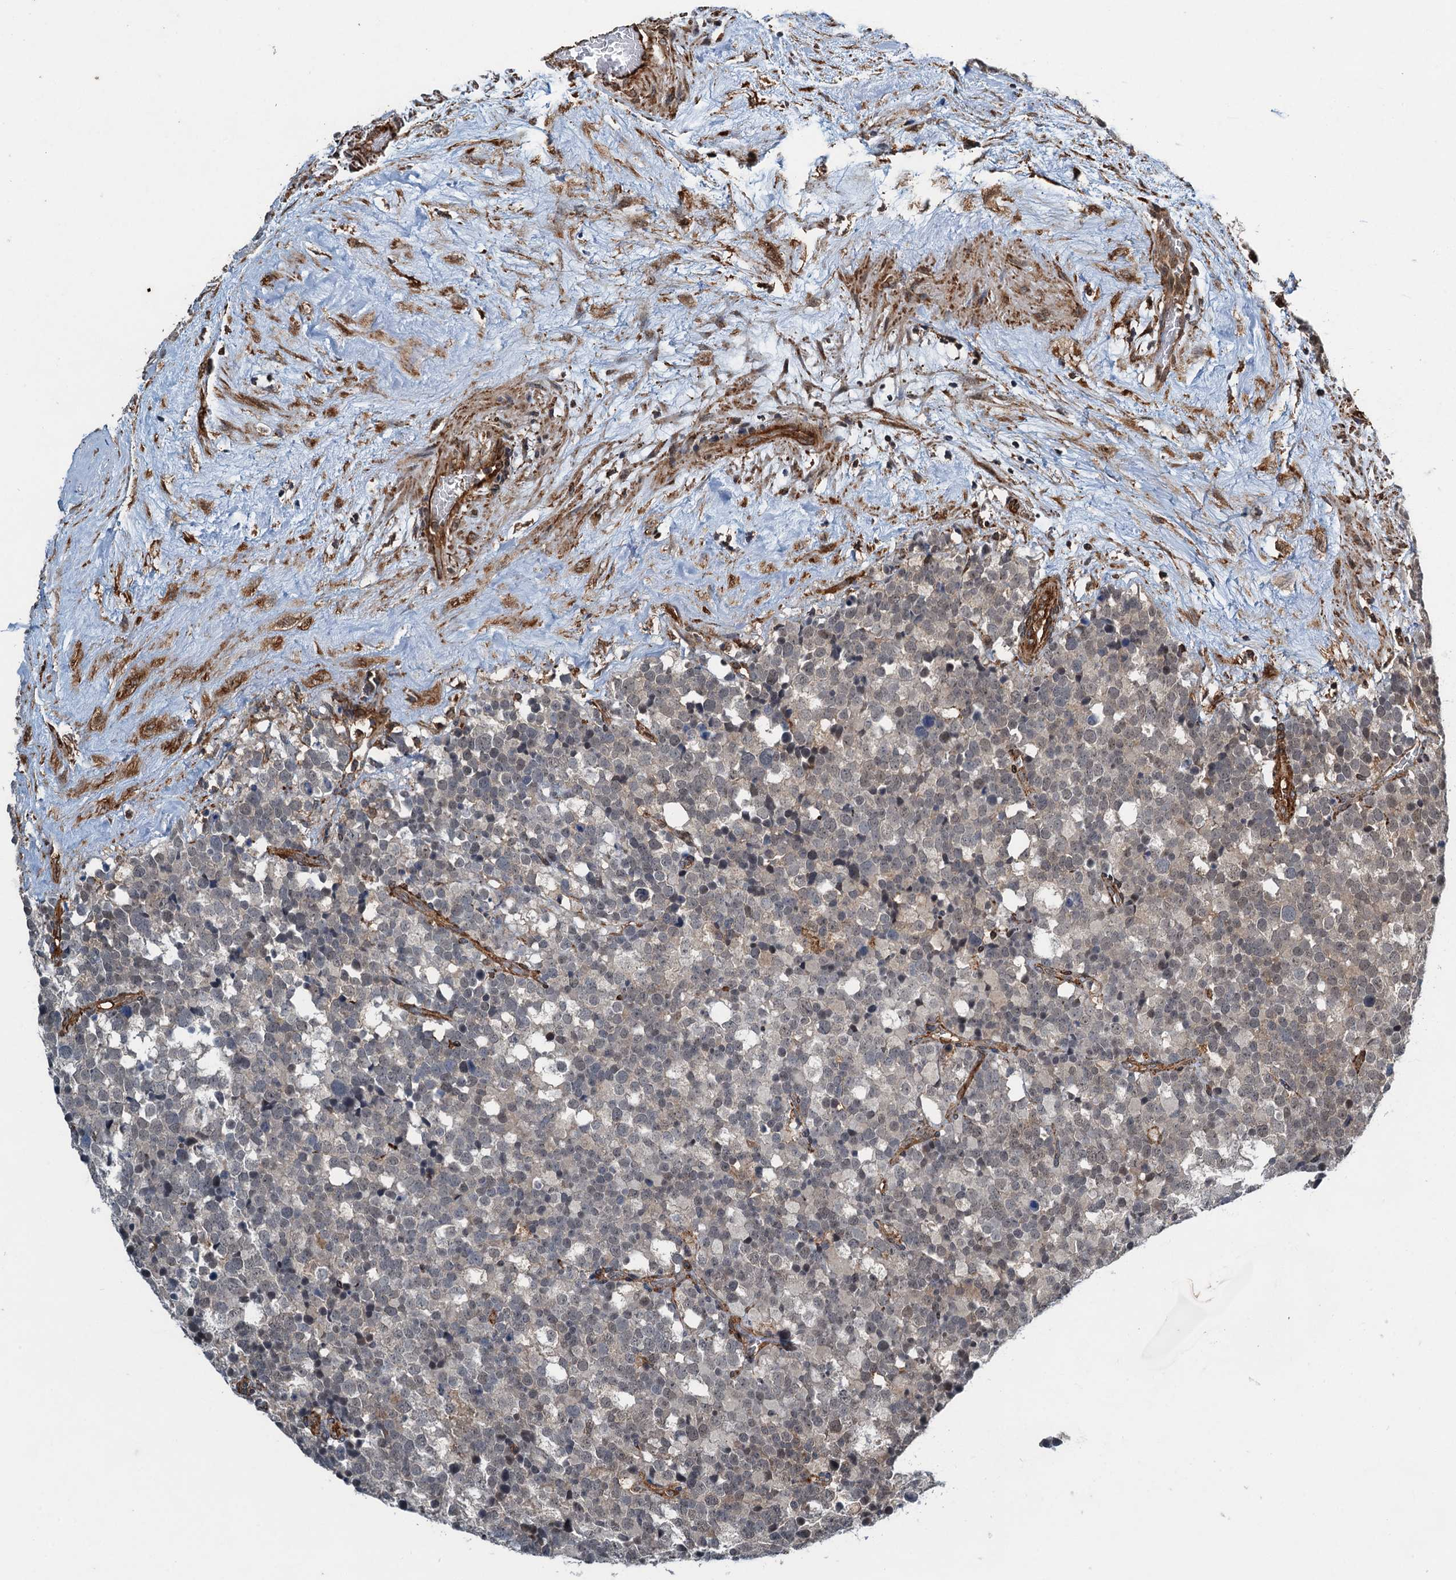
{"staining": {"intensity": "negative", "quantity": "none", "location": "none"}, "tissue": "testis cancer", "cell_type": "Tumor cells", "image_type": "cancer", "snomed": [{"axis": "morphology", "description": "Seminoma, NOS"}, {"axis": "topography", "description": "Testis"}], "caption": "Immunohistochemical staining of testis cancer reveals no significant positivity in tumor cells. (Brightfield microscopy of DAB immunohistochemistry at high magnification).", "gene": "WHAMM", "patient": {"sex": "male", "age": 71}}